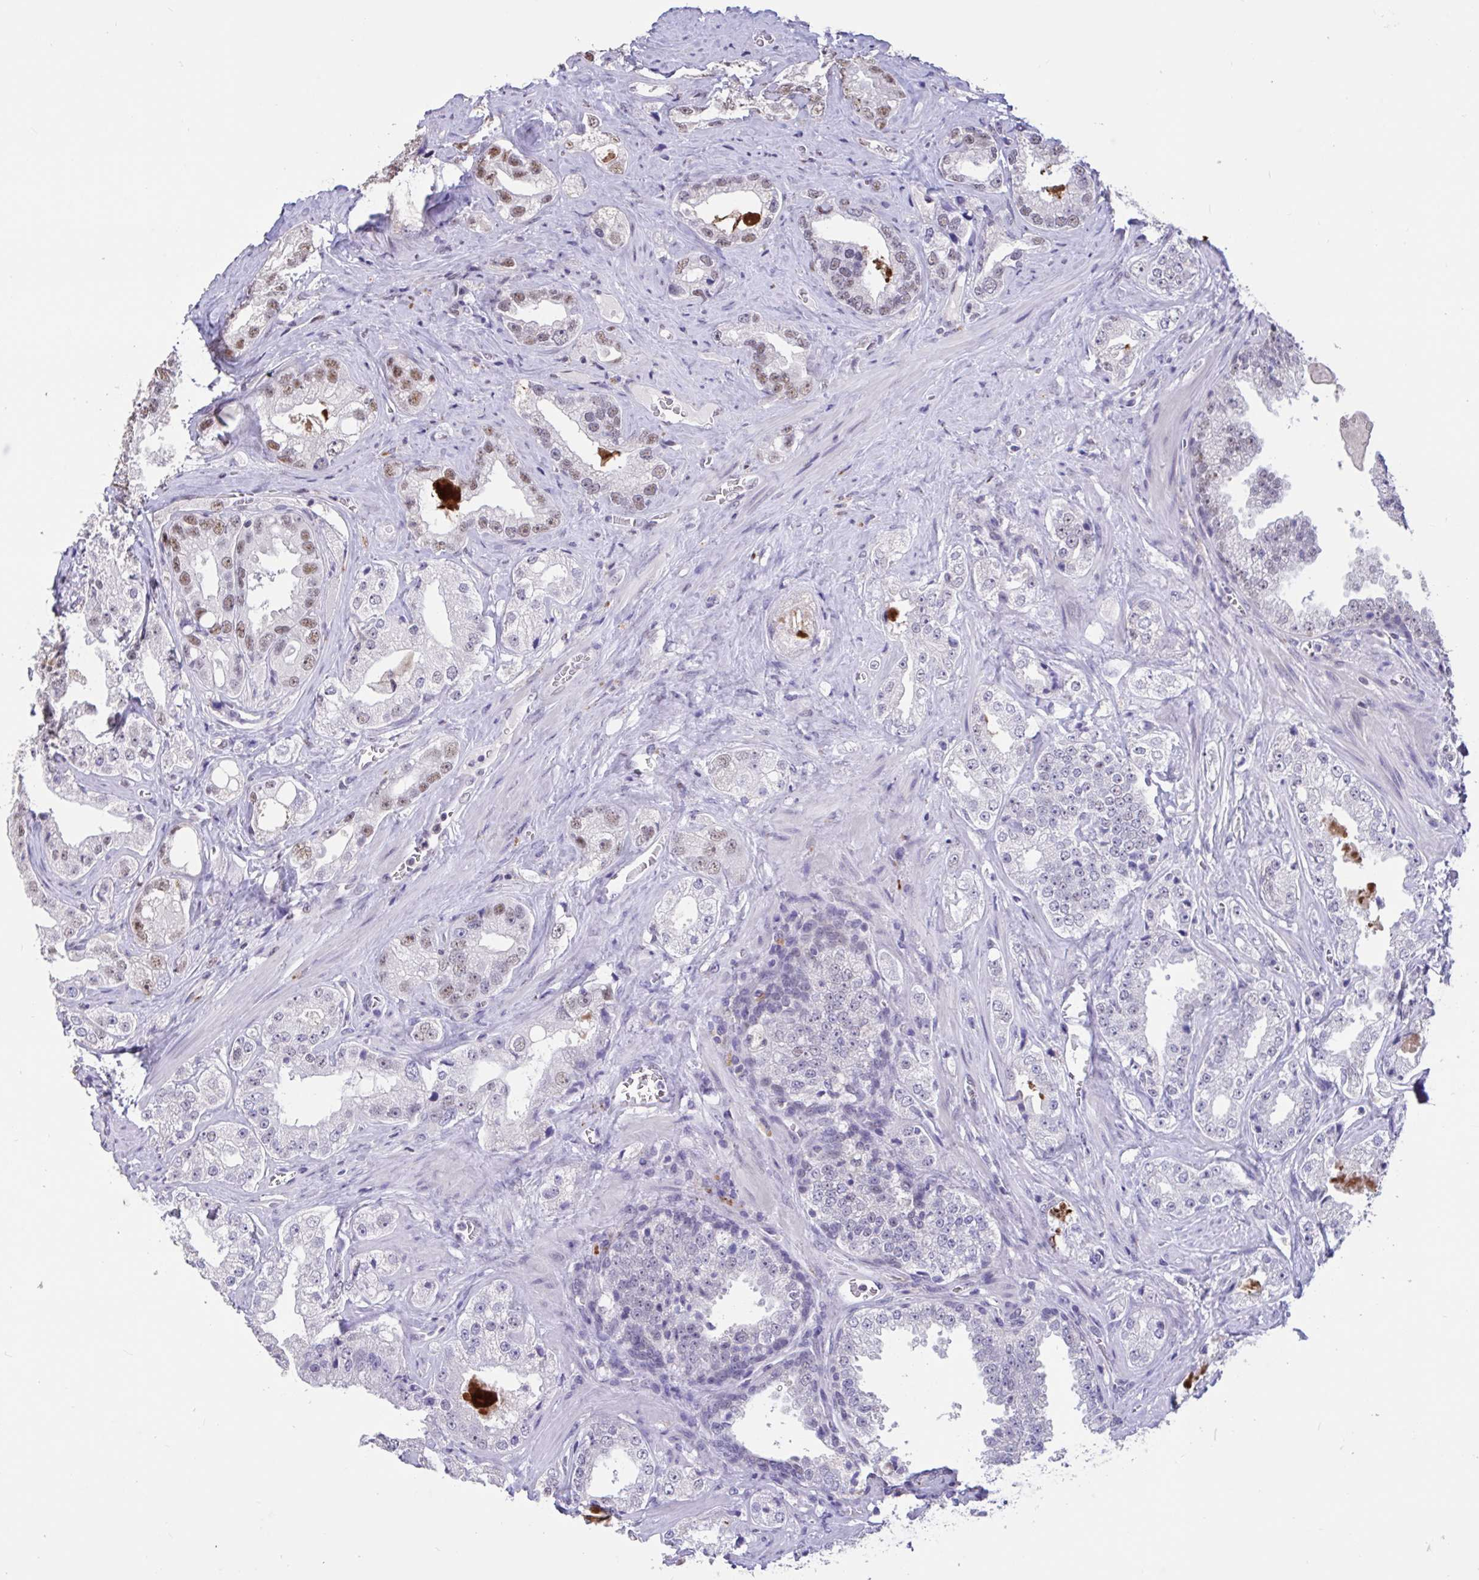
{"staining": {"intensity": "moderate", "quantity": "<25%", "location": "nuclear"}, "tissue": "prostate cancer", "cell_type": "Tumor cells", "image_type": "cancer", "snomed": [{"axis": "morphology", "description": "Adenocarcinoma, High grade"}, {"axis": "topography", "description": "Prostate"}], "caption": "Prostate cancer stained for a protein (brown) demonstrates moderate nuclear positive positivity in approximately <25% of tumor cells.", "gene": "DDX39A", "patient": {"sex": "male", "age": 67}}